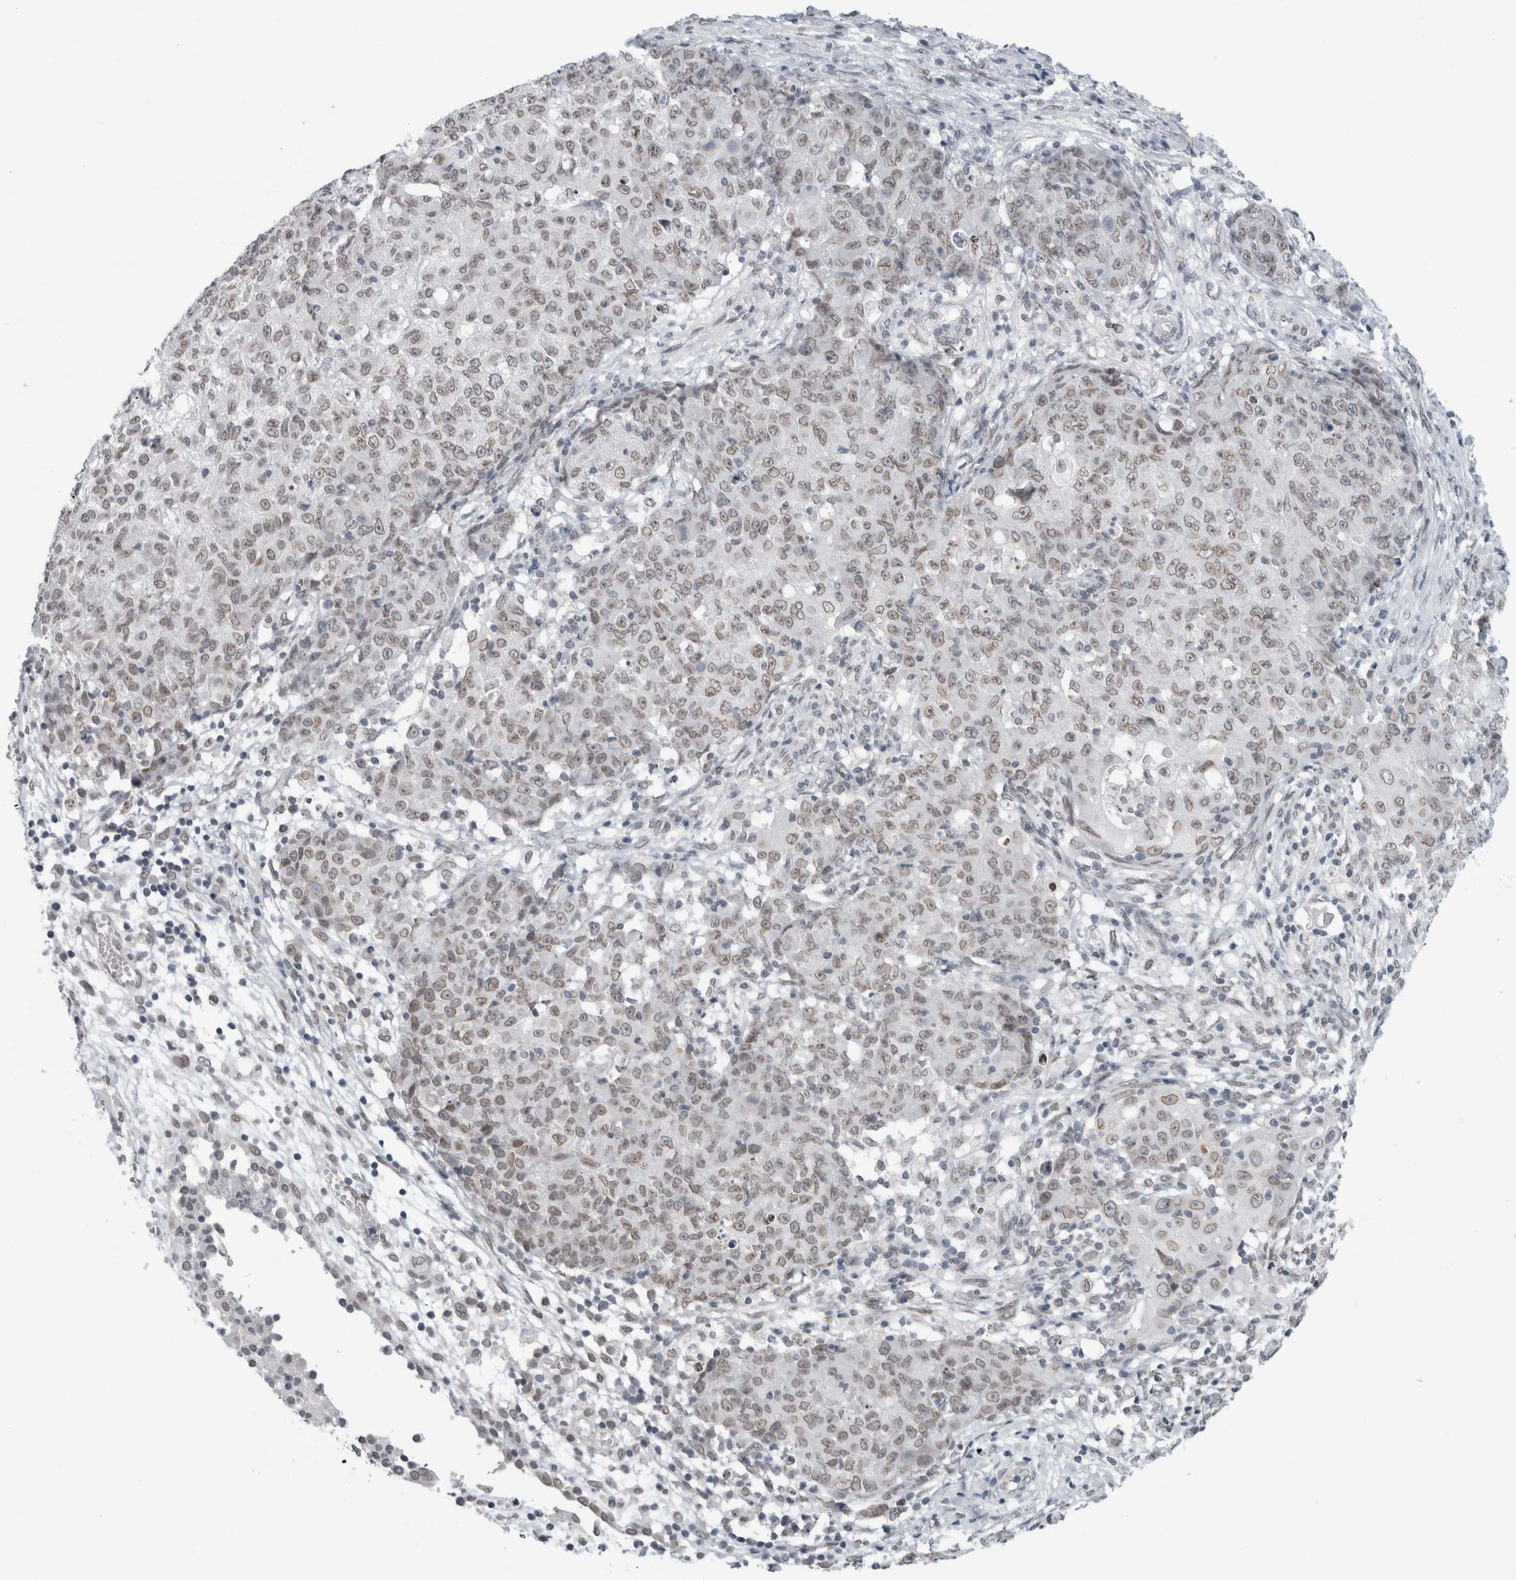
{"staining": {"intensity": "weak", "quantity": ">75%", "location": "nuclear"}, "tissue": "ovarian cancer", "cell_type": "Tumor cells", "image_type": "cancer", "snomed": [{"axis": "morphology", "description": "Carcinoma, endometroid"}, {"axis": "topography", "description": "Ovary"}], "caption": "Ovarian cancer stained for a protein demonstrates weak nuclear positivity in tumor cells.", "gene": "ZNF770", "patient": {"sex": "female", "age": 42}}